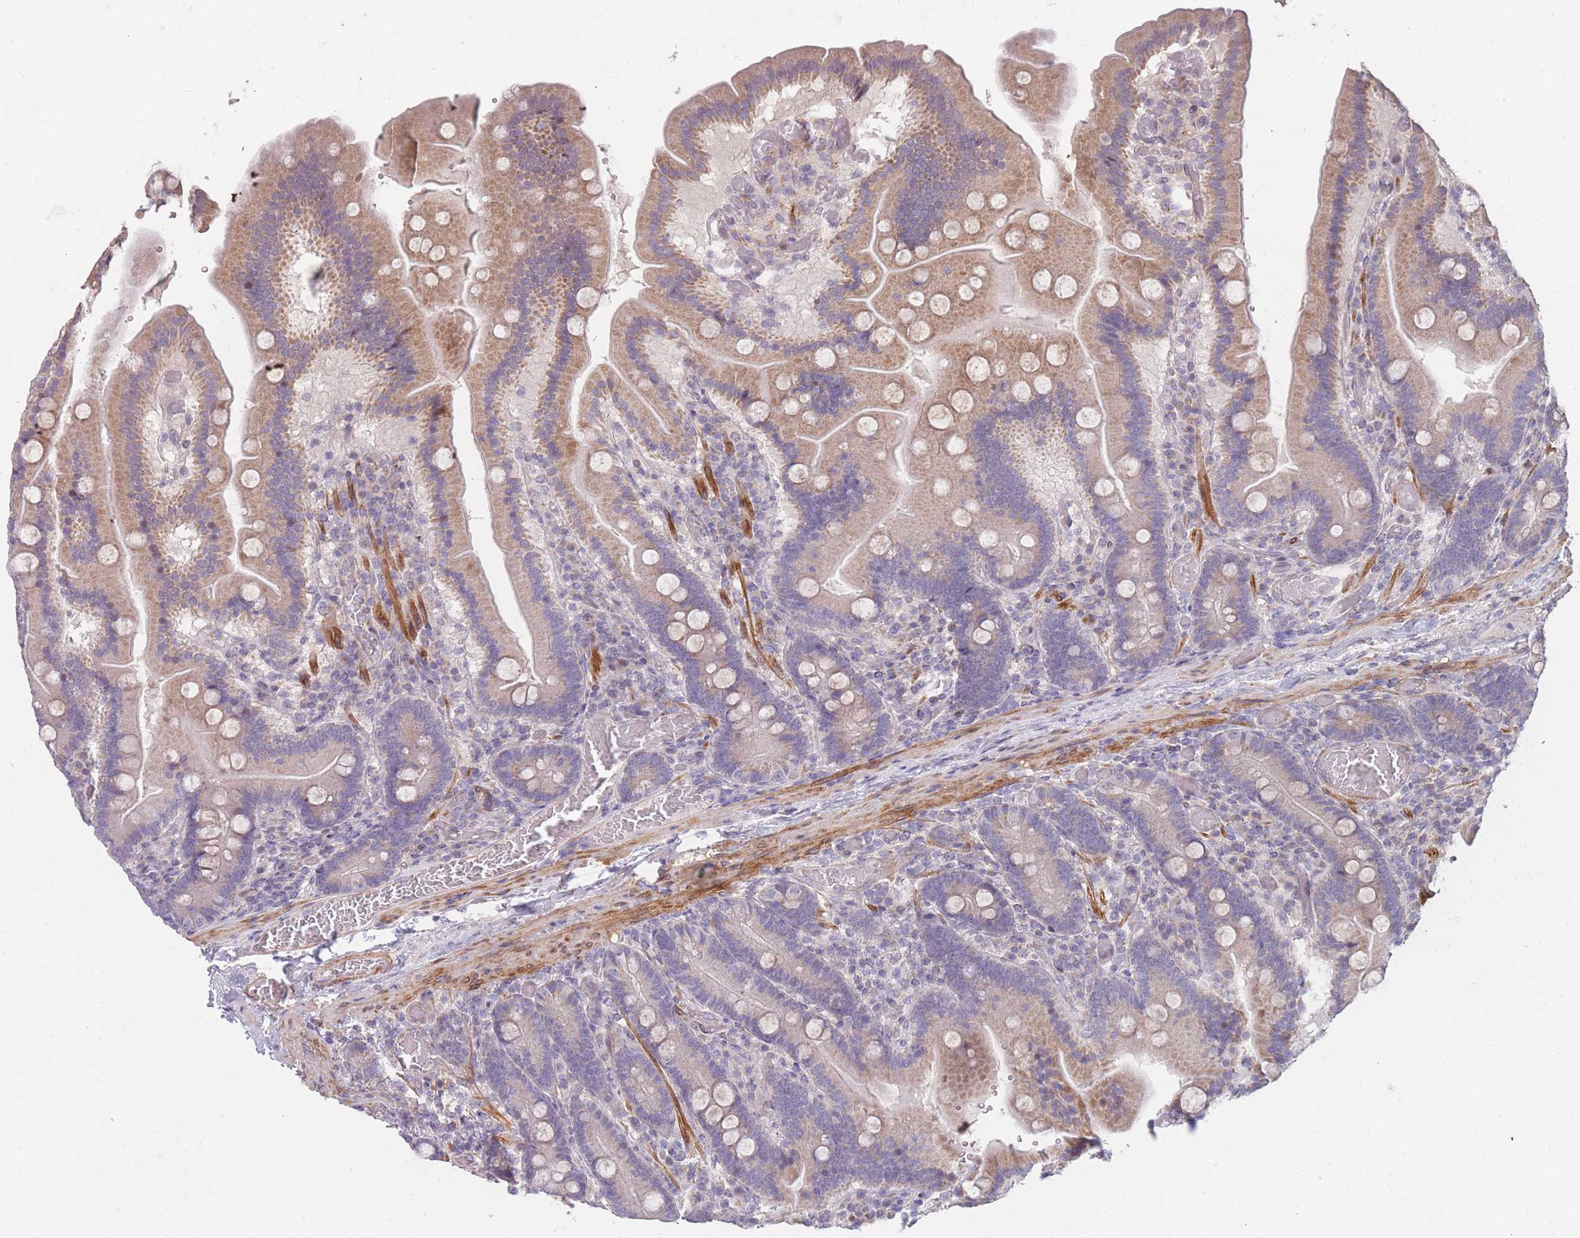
{"staining": {"intensity": "moderate", "quantity": "25%-75%", "location": "cytoplasmic/membranous"}, "tissue": "duodenum", "cell_type": "Glandular cells", "image_type": "normal", "snomed": [{"axis": "morphology", "description": "Normal tissue, NOS"}, {"axis": "topography", "description": "Duodenum"}], "caption": "A micrograph of human duodenum stained for a protein exhibits moderate cytoplasmic/membranous brown staining in glandular cells. The protein of interest is stained brown, and the nuclei are stained in blue (DAB IHC with brightfield microscopy, high magnification).", "gene": "CCNQ", "patient": {"sex": "female", "age": 62}}